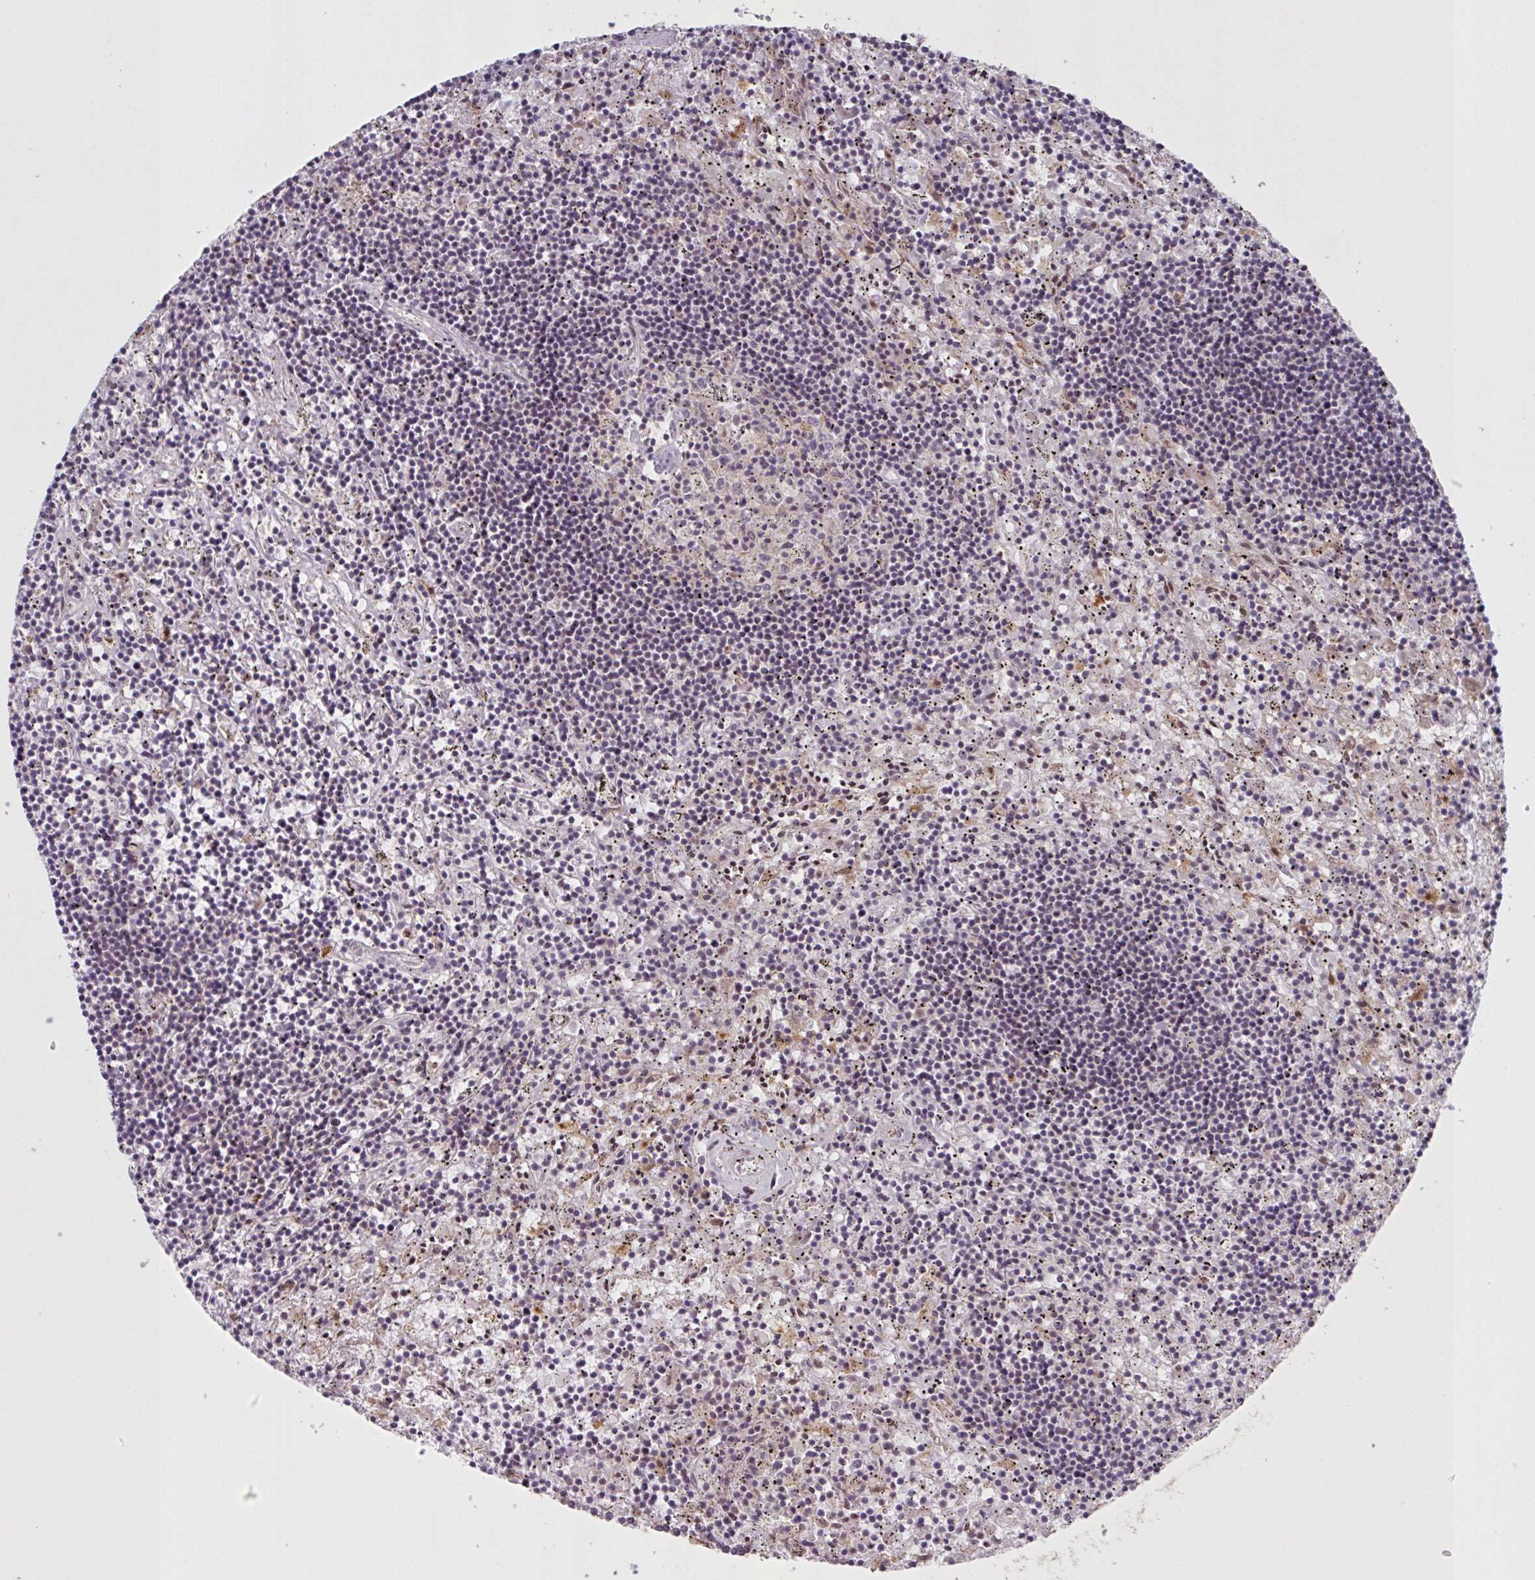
{"staining": {"intensity": "negative", "quantity": "none", "location": "none"}, "tissue": "lymphoma", "cell_type": "Tumor cells", "image_type": "cancer", "snomed": [{"axis": "morphology", "description": "Malignant lymphoma, non-Hodgkin's type, Low grade"}, {"axis": "topography", "description": "Spleen"}], "caption": "This histopathology image is of low-grade malignant lymphoma, non-Hodgkin's type stained with immunohistochemistry (IHC) to label a protein in brown with the nuclei are counter-stained blue. There is no expression in tumor cells.", "gene": "CAMLG", "patient": {"sex": "male", "age": 76}}